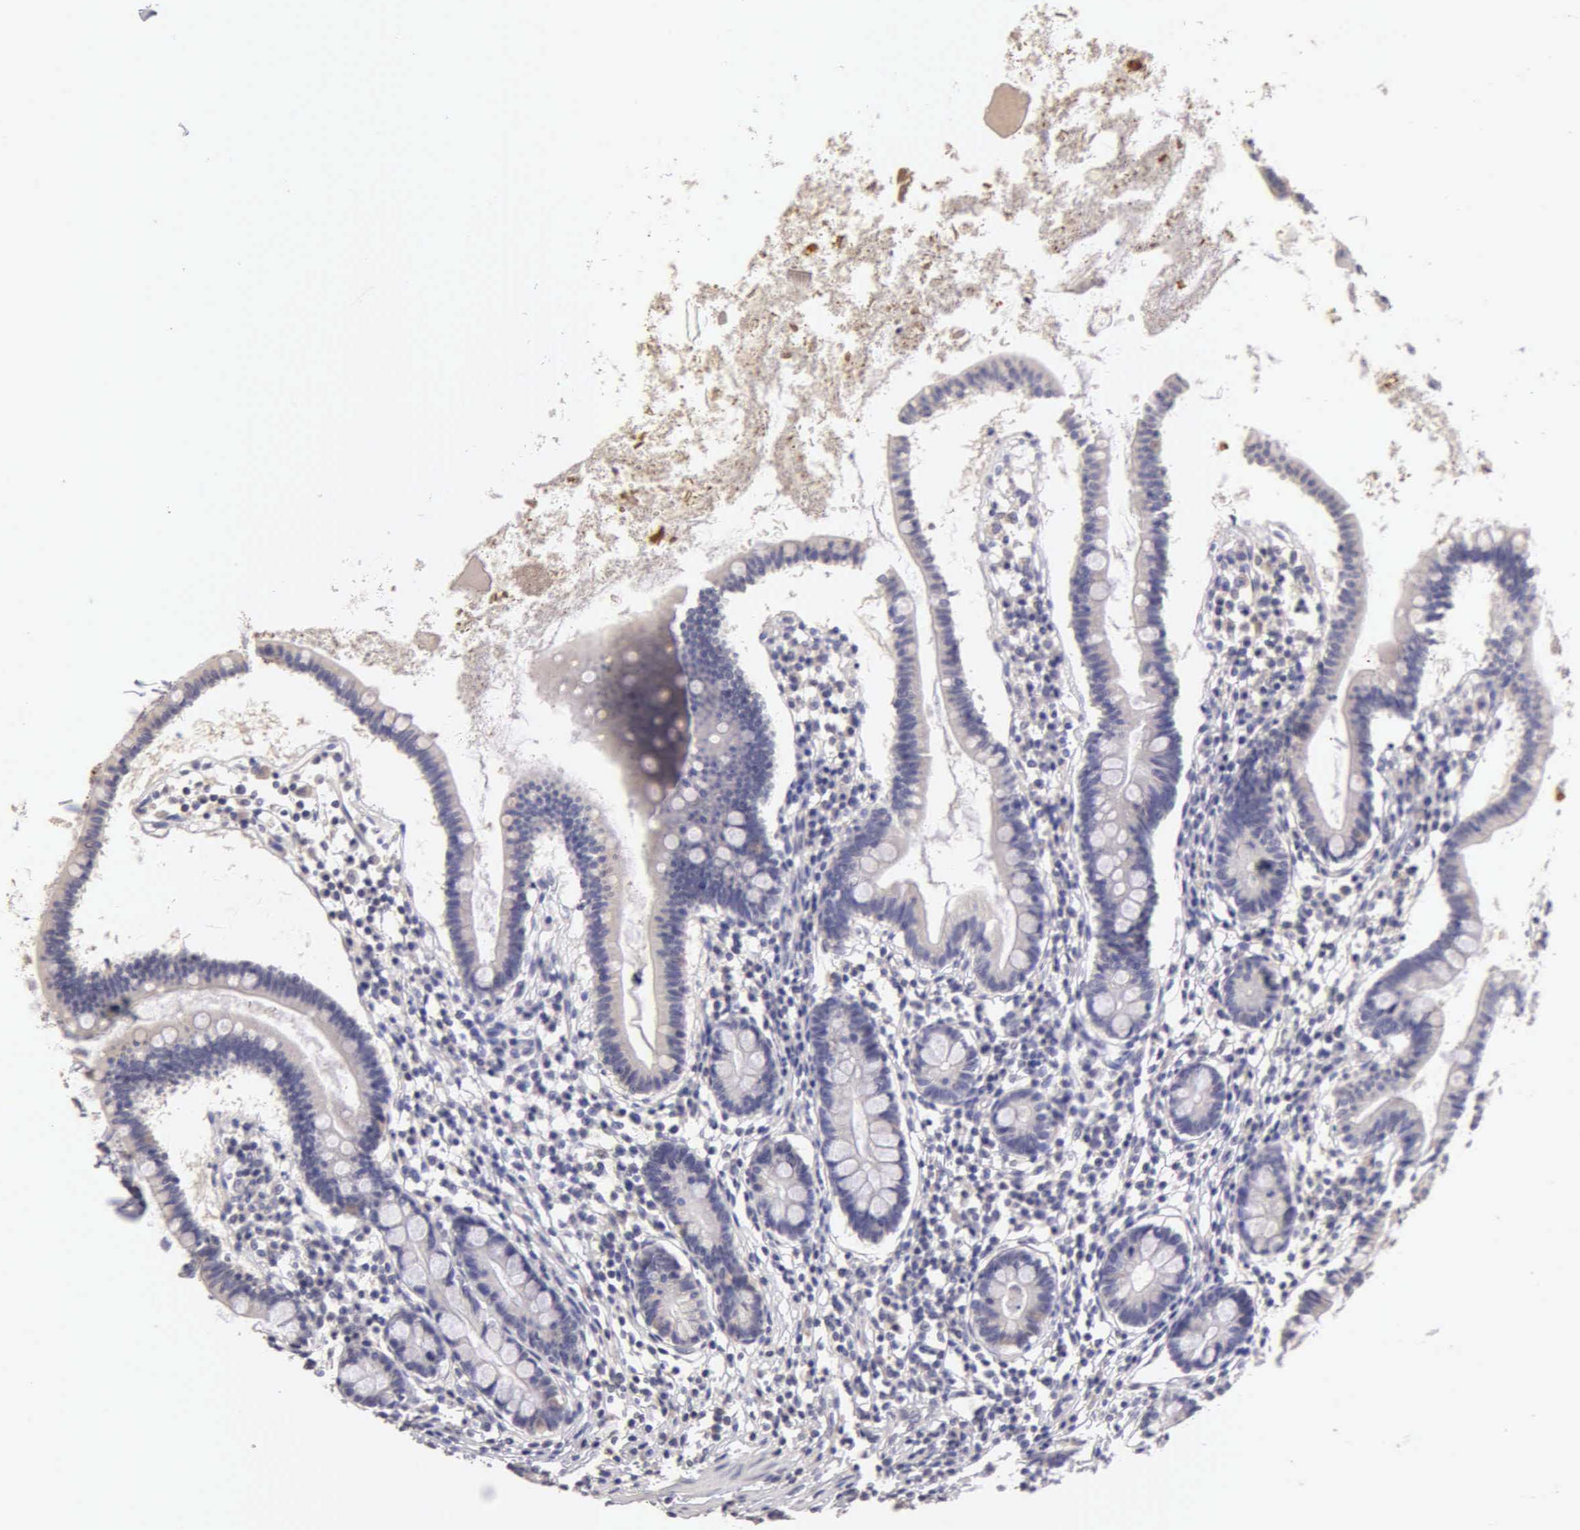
{"staining": {"intensity": "weak", "quantity": "<25%", "location": "cytoplasmic/membranous"}, "tissue": "small intestine", "cell_type": "Glandular cells", "image_type": "normal", "snomed": [{"axis": "morphology", "description": "Normal tissue, NOS"}, {"axis": "topography", "description": "Small intestine"}], "caption": "Protein analysis of normal small intestine exhibits no significant positivity in glandular cells.", "gene": "ESR1", "patient": {"sex": "female", "age": 37}}